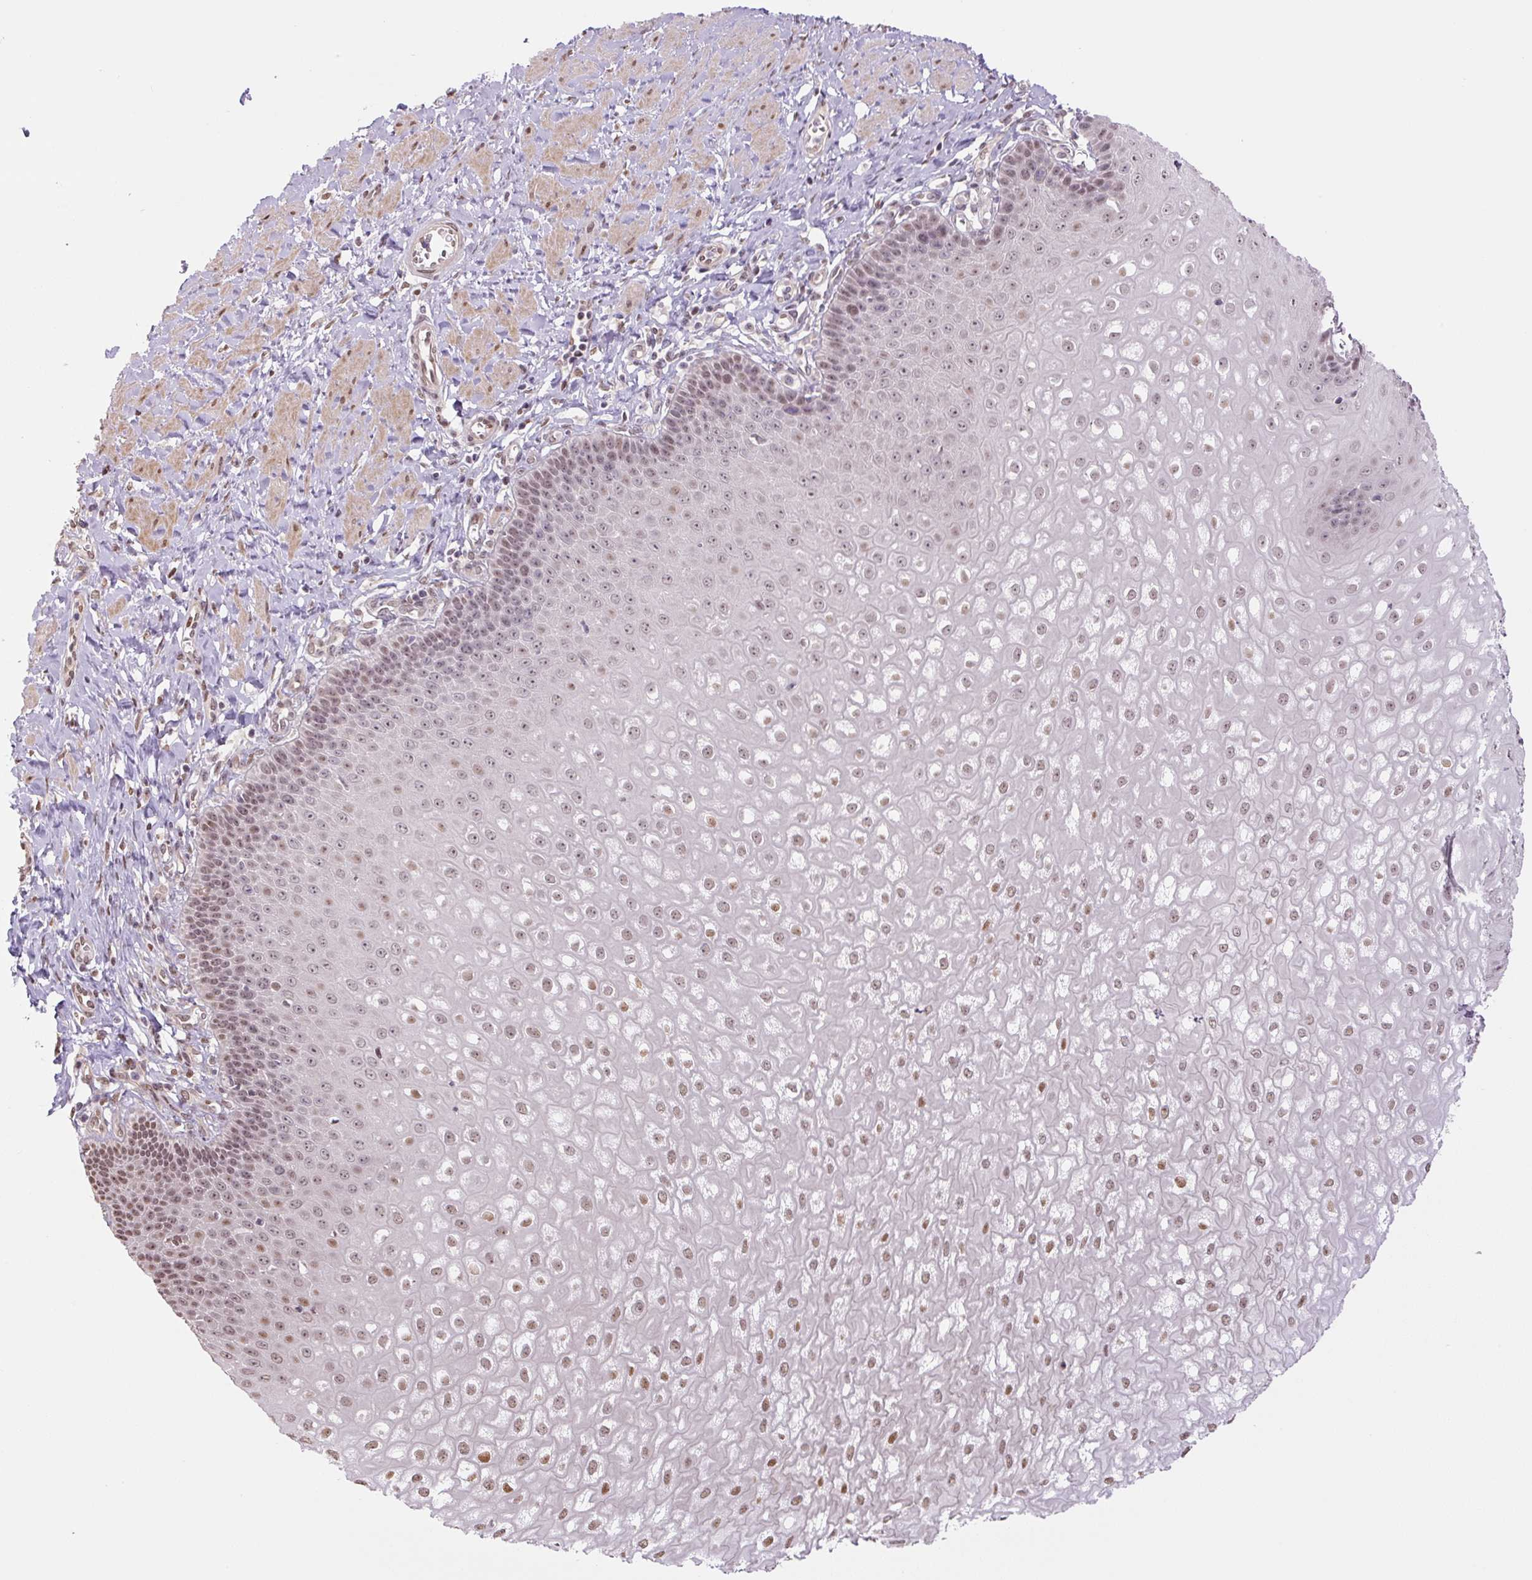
{"staining": {"intensity": "moderate", "quantity": ">75%", "location": "nuclear"}, "tissue": "esophagus", "cell_type": "Squamous epithelial cells", "image_type": "normal", "snomed": [{"axis": "morphology", "description": "Normal tissue, NOS"}, {"axis": "topography", "description": "Esophagus"}], "caption": "An image showing moderate nuclear expression in about >75% of squamous epithelial cells in normal esophagus, as visualized by brown immunohistochemical staining.", "gene": "TCFL5", "patient": {"sex": "male", "age": 67}}